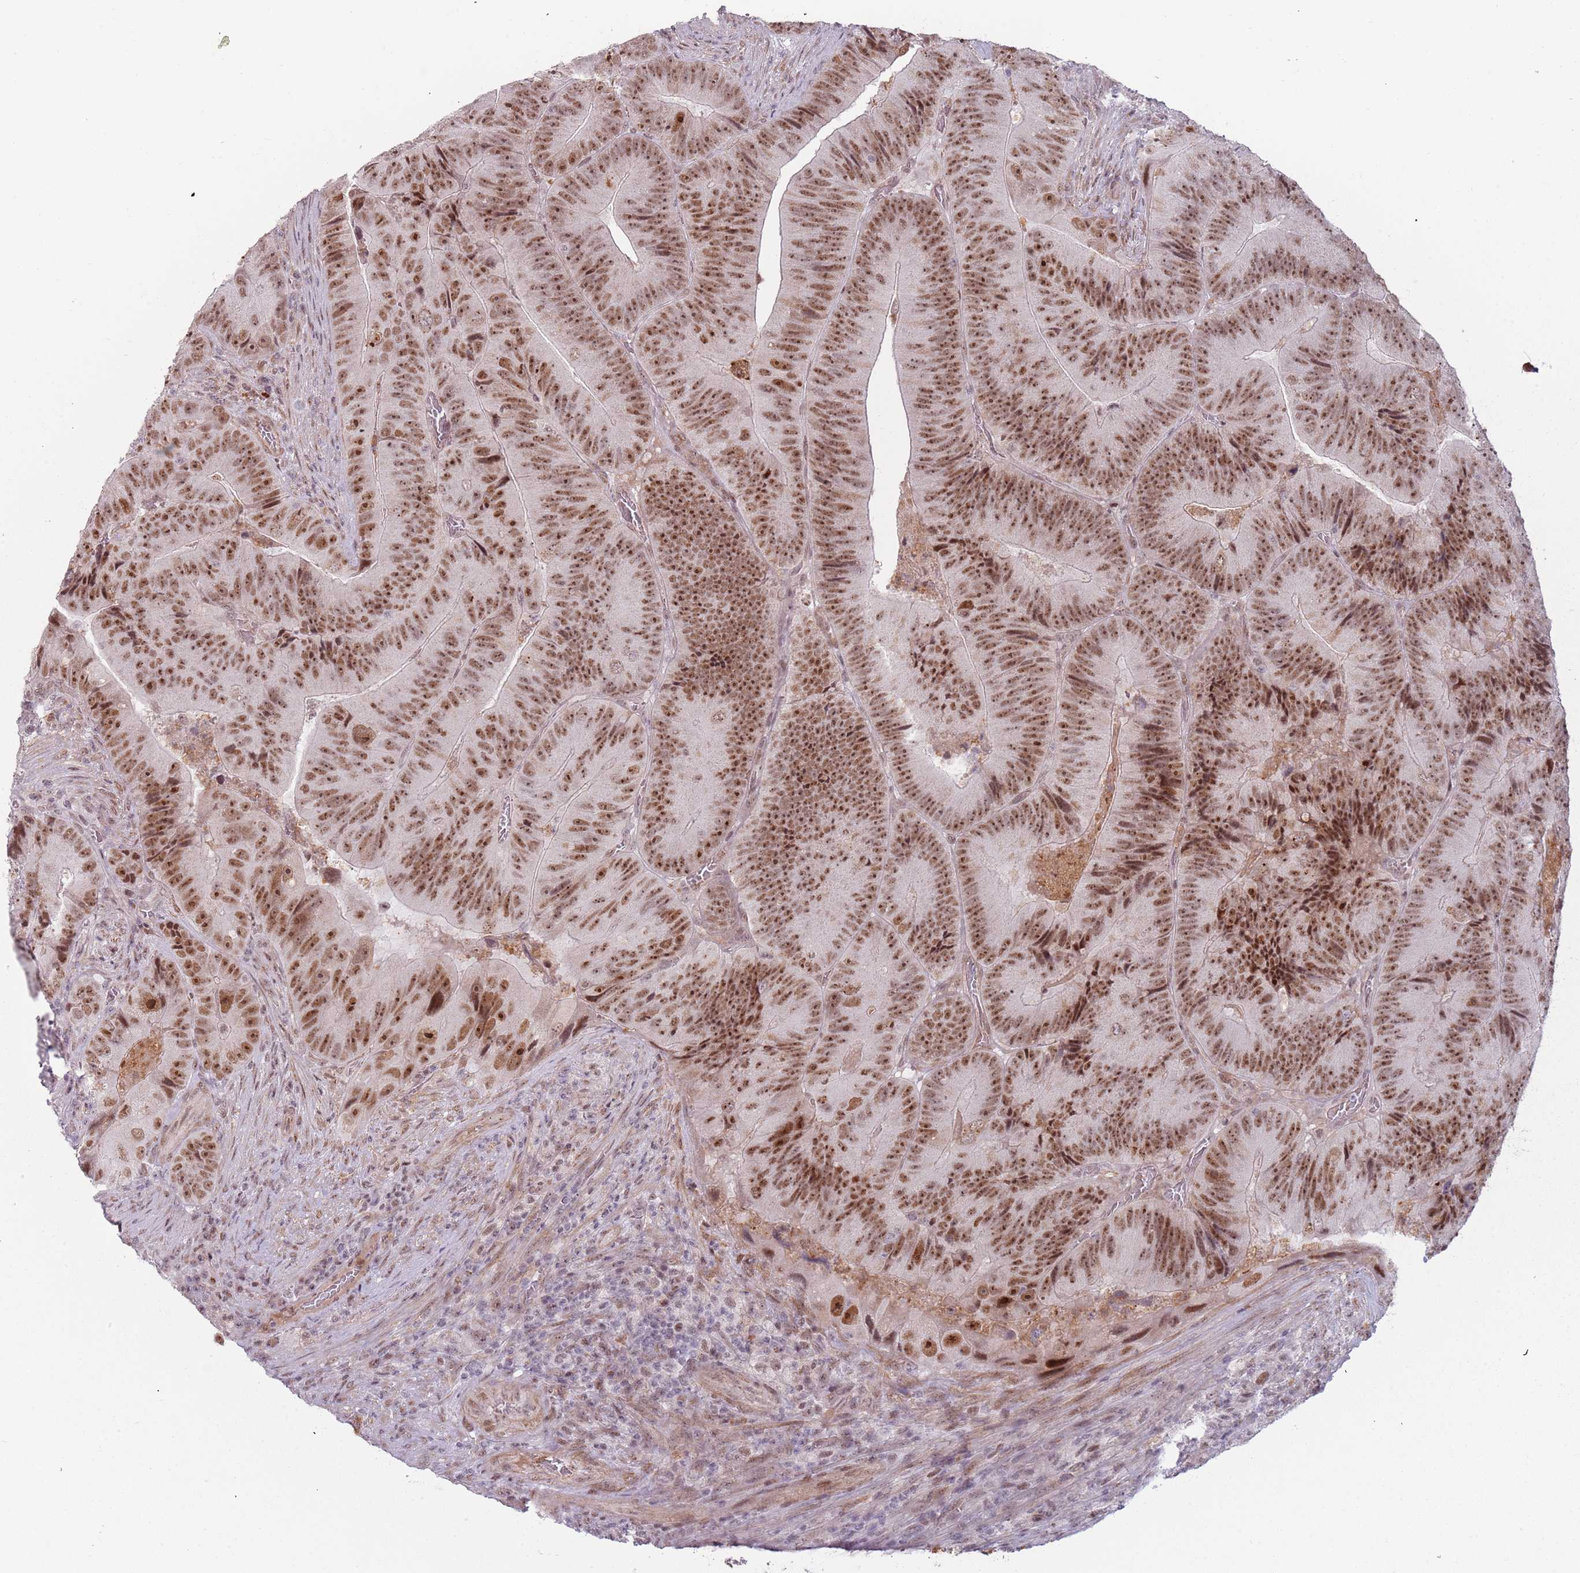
{"staining": {"intensity": "strong", "quantity": ">75%", "location": "nuclear"}, "tissue": "colorectal cancer", "cell_type": "Tumor cells", "image_type": "cancer", "snomed": [{"axis": "morphology", "description": "Adenocarcinoma, NOS"}, {"axis": "topography", "description": "Colon"}], "caption": "Immunohistochemical staining of colorectal cancer (adenocarcinoma) shows high levels of strong nuclear expression in approximately >75% of tumor cells. The staining was performed using DAB to visualize the protein expression in brown, while the nuclei were stained in blue with hematoxylin (Magnification: 20x).", "gene": "REXO4", "patient": {"sex": "female", "age": 86}}